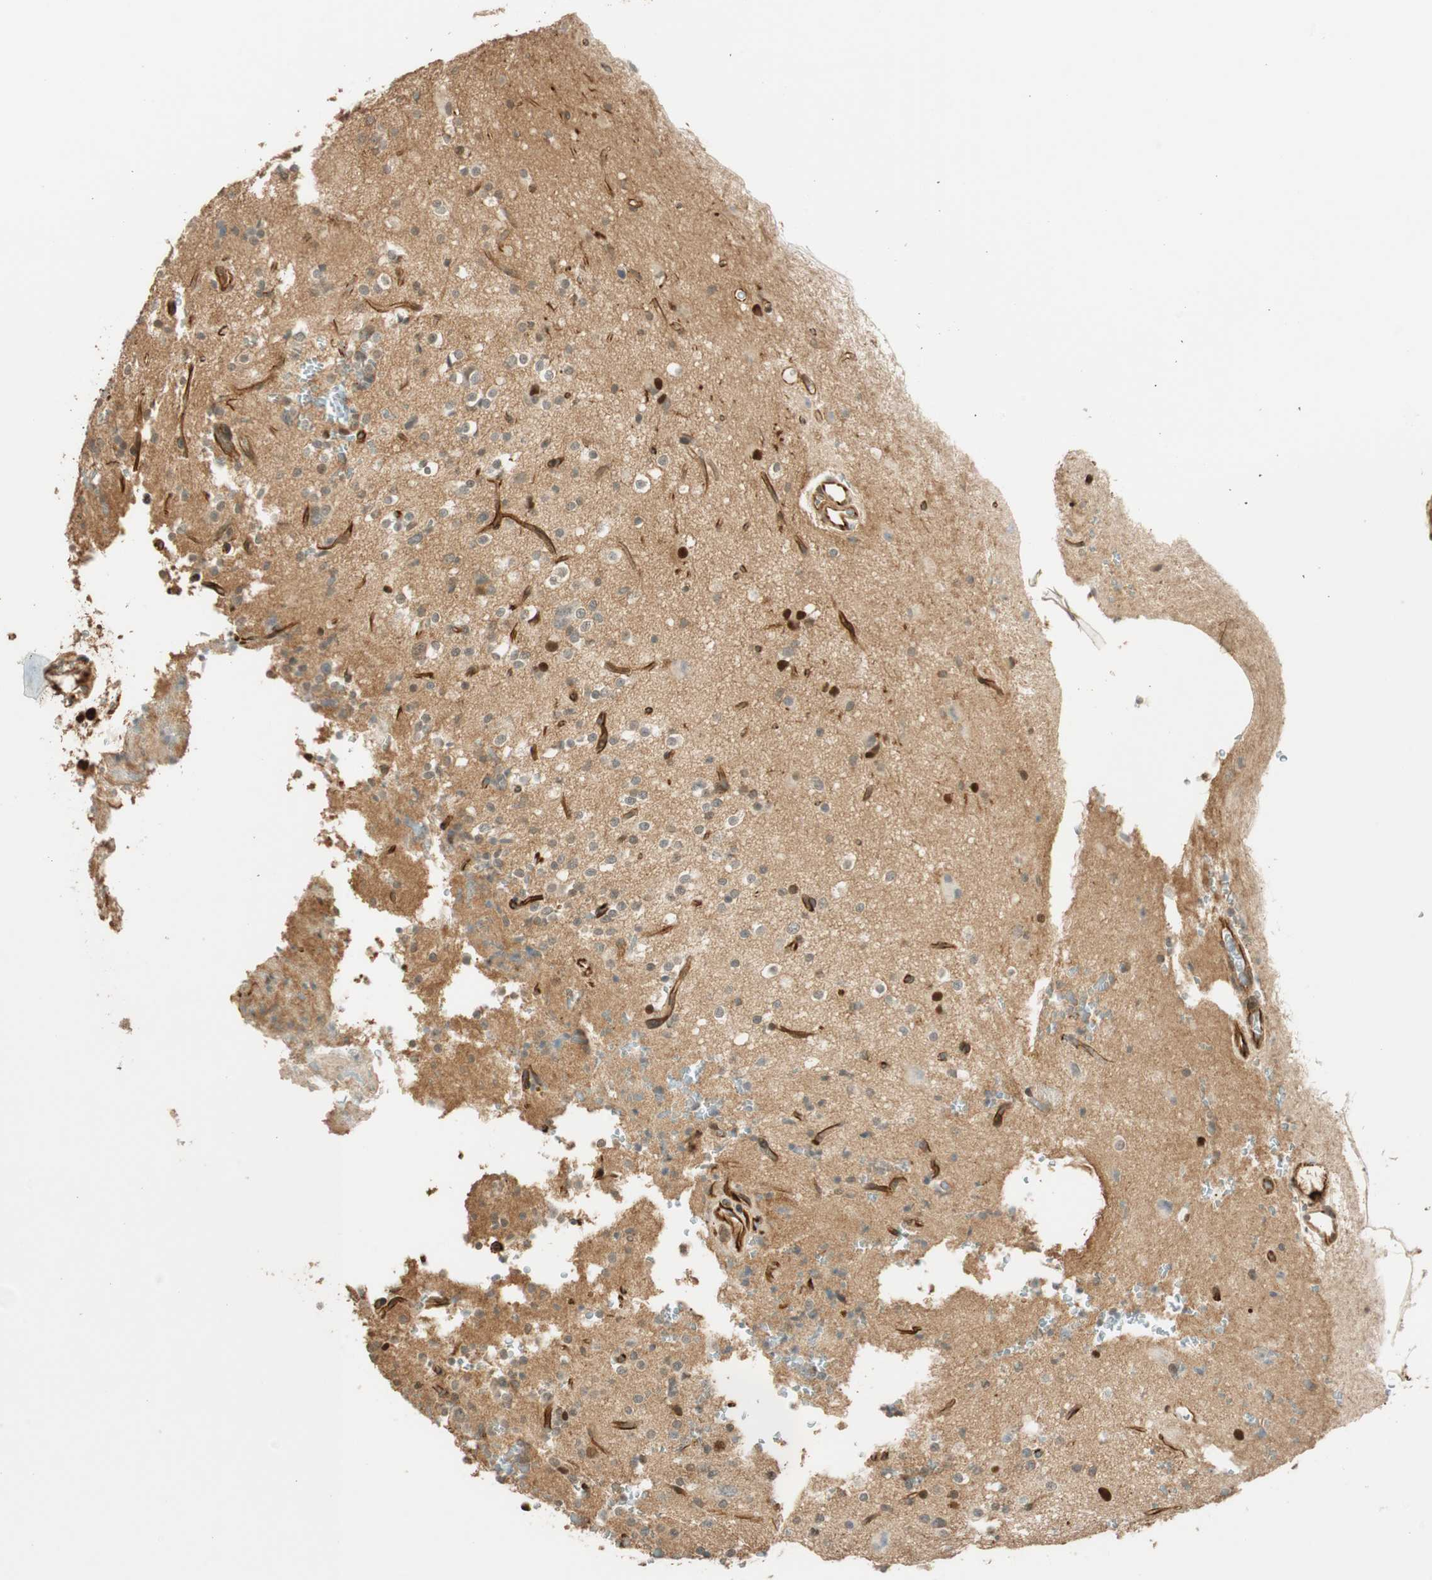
{"staining": {"intensity": "moderate", "quantity": "<25%", "location": "cytoplasmic/membranous,nuclear"}, "tissue": "glioma", "cell_type": "Tumor cells", "image_type": "cancer", "snomed": [{"axis": "morphology", "description": "Glioma, malignant, High grade"}, {"axis": "topography", "description": "Brain"}], "caption": "The immunohistochemical stain highlights moderate cytoplasmic/membranous and nuclear positivity in tumor cells of malignant high-grade glioma tissue.", "gene": "NES", "patient": {"sex": "male", "age": 47}}